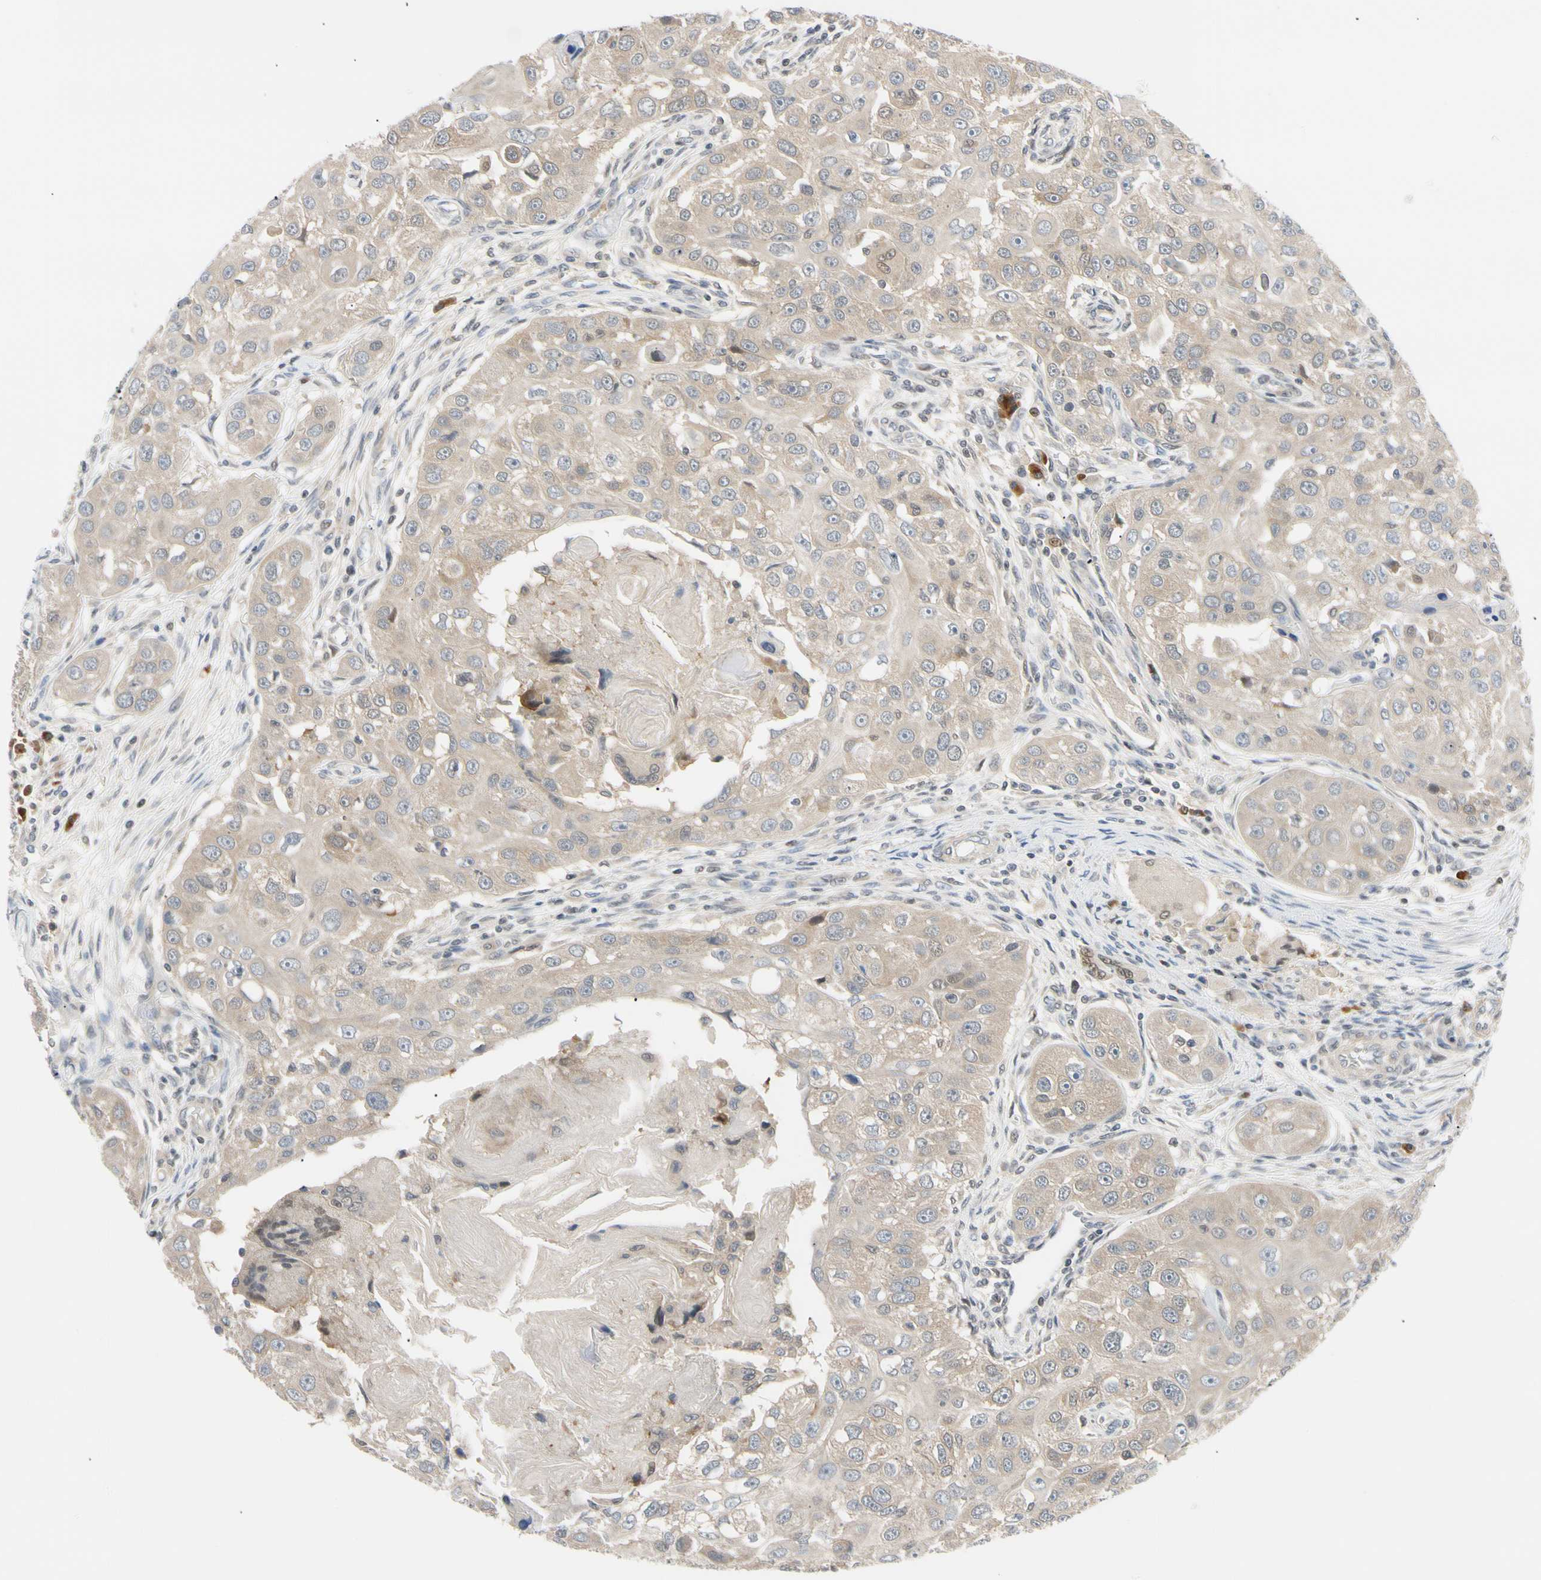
{"staining": {"intensity": "weak", "quantity": ">75%", "location": "cytoplasmic/membranous"}, "tissue": "head and neck cancer", "cell_type": "Tumor cells", "image_type": "cancer", "snomed": [{"axis": "morphology", "description": "Normal tissue, NOS"}, {"axis": "morphology", "description": "Squamous cell carcinoma, NOS"}, {"axis": "topography", "description": "Skeletal muscle"}, {"axis": "topography", "description": "Head-Neck"}], "caption": "Human head and neck cancer (squamous cell carcinoma) stained with a brown dye displays weak cytoplasmic/membranous positive expression in about >75% of tumor cells.", "gene": "SEC23B", "patient": {"sex": "male", "age": 51}}